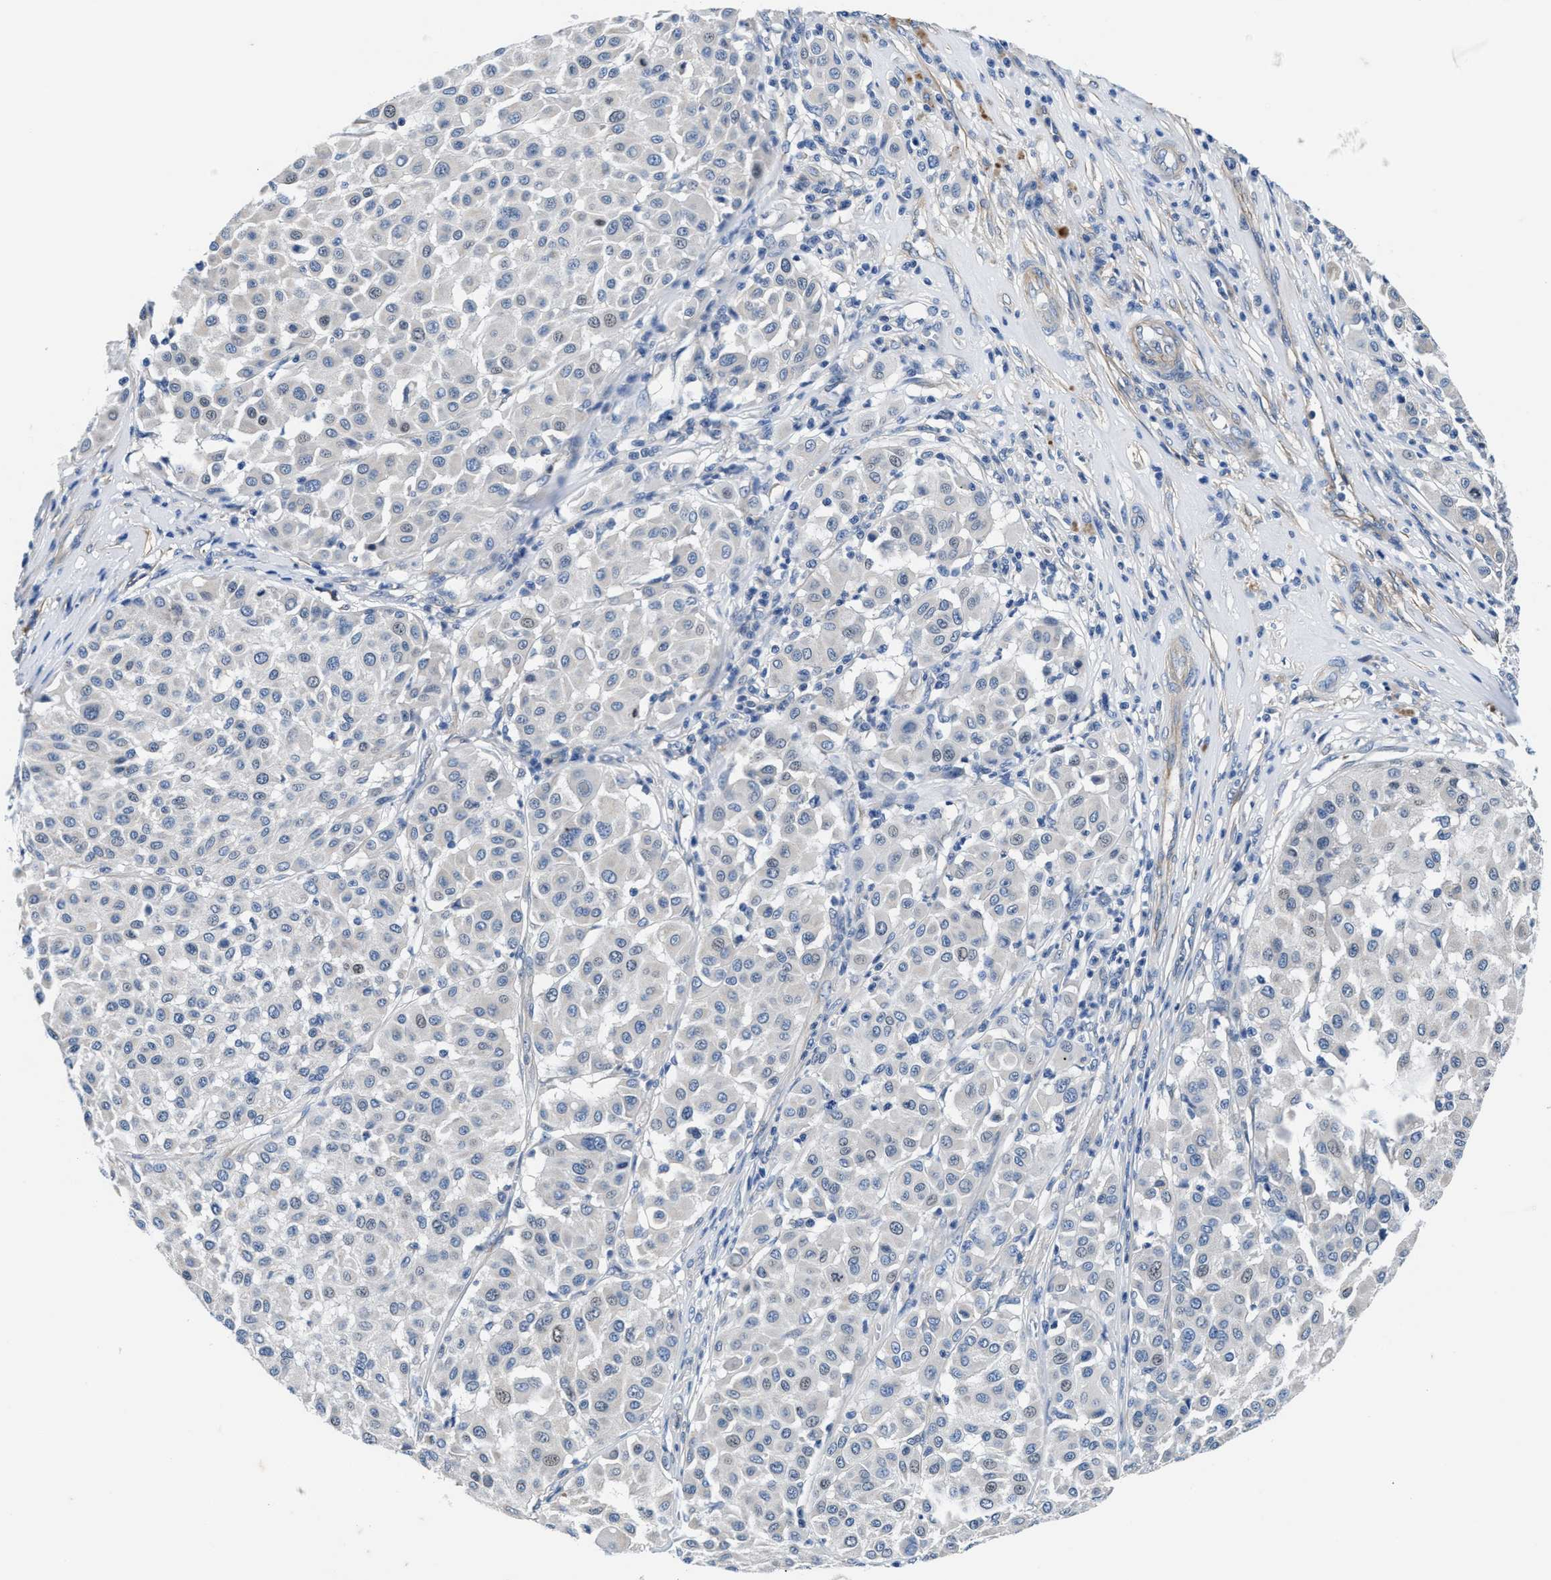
{"staining": {"intensity": "negative", "quantity": "none", "location": "none"}, "tissue": "melanoma", "cell_type": "Tumor cells", "image_type": "cancer", "snomed": [{"axis": "morphology", "description": "Malignant melanoma, Metastatic site"}, {"axis": "topography", "description": "Soft tissue"}], "caption": "Tumor cells are negative for protein expression in human melanoma.", "gene": "PARG", "patient": {"sex": "male", "age": 41}}